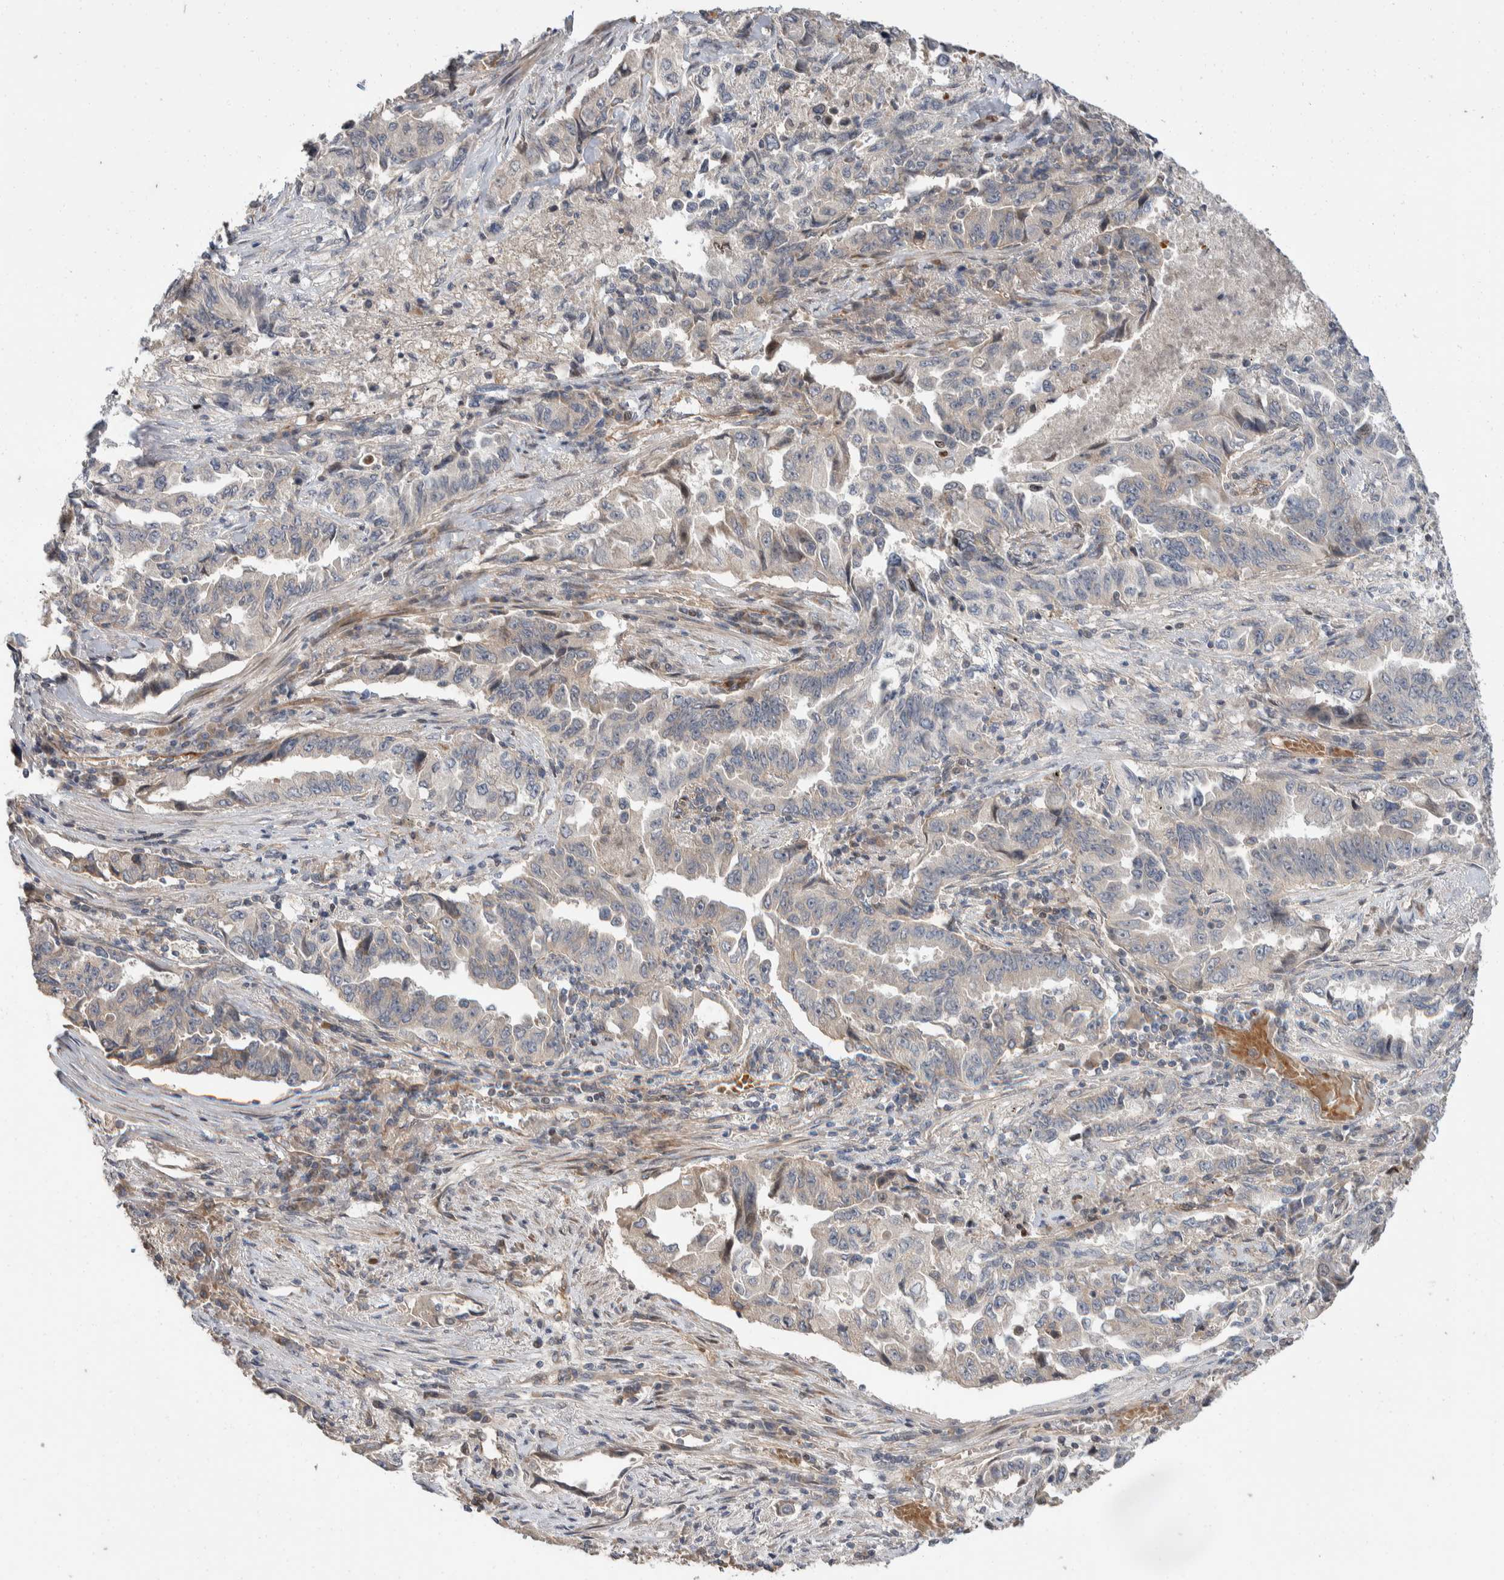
{"staining": {"intensity": "weak", "quantity": "<25%", "location": "cytoplasmic/membranous"}, "tissue": "lung cancer", "cell_type": "Tumor cells", "image_type": "cancer", "snomed": [{"axis": "morphology", "description": "Adenocarcinoma, NOS"}, {"axis": "topography", "description": "Lung"}], "caption": "Photomicrograph shows no significant protein positivity in tumor cells of lung cancer (adenocarcinoma).", "gene": "ERC1", "patient": {"sex": "female", "age": 51}}